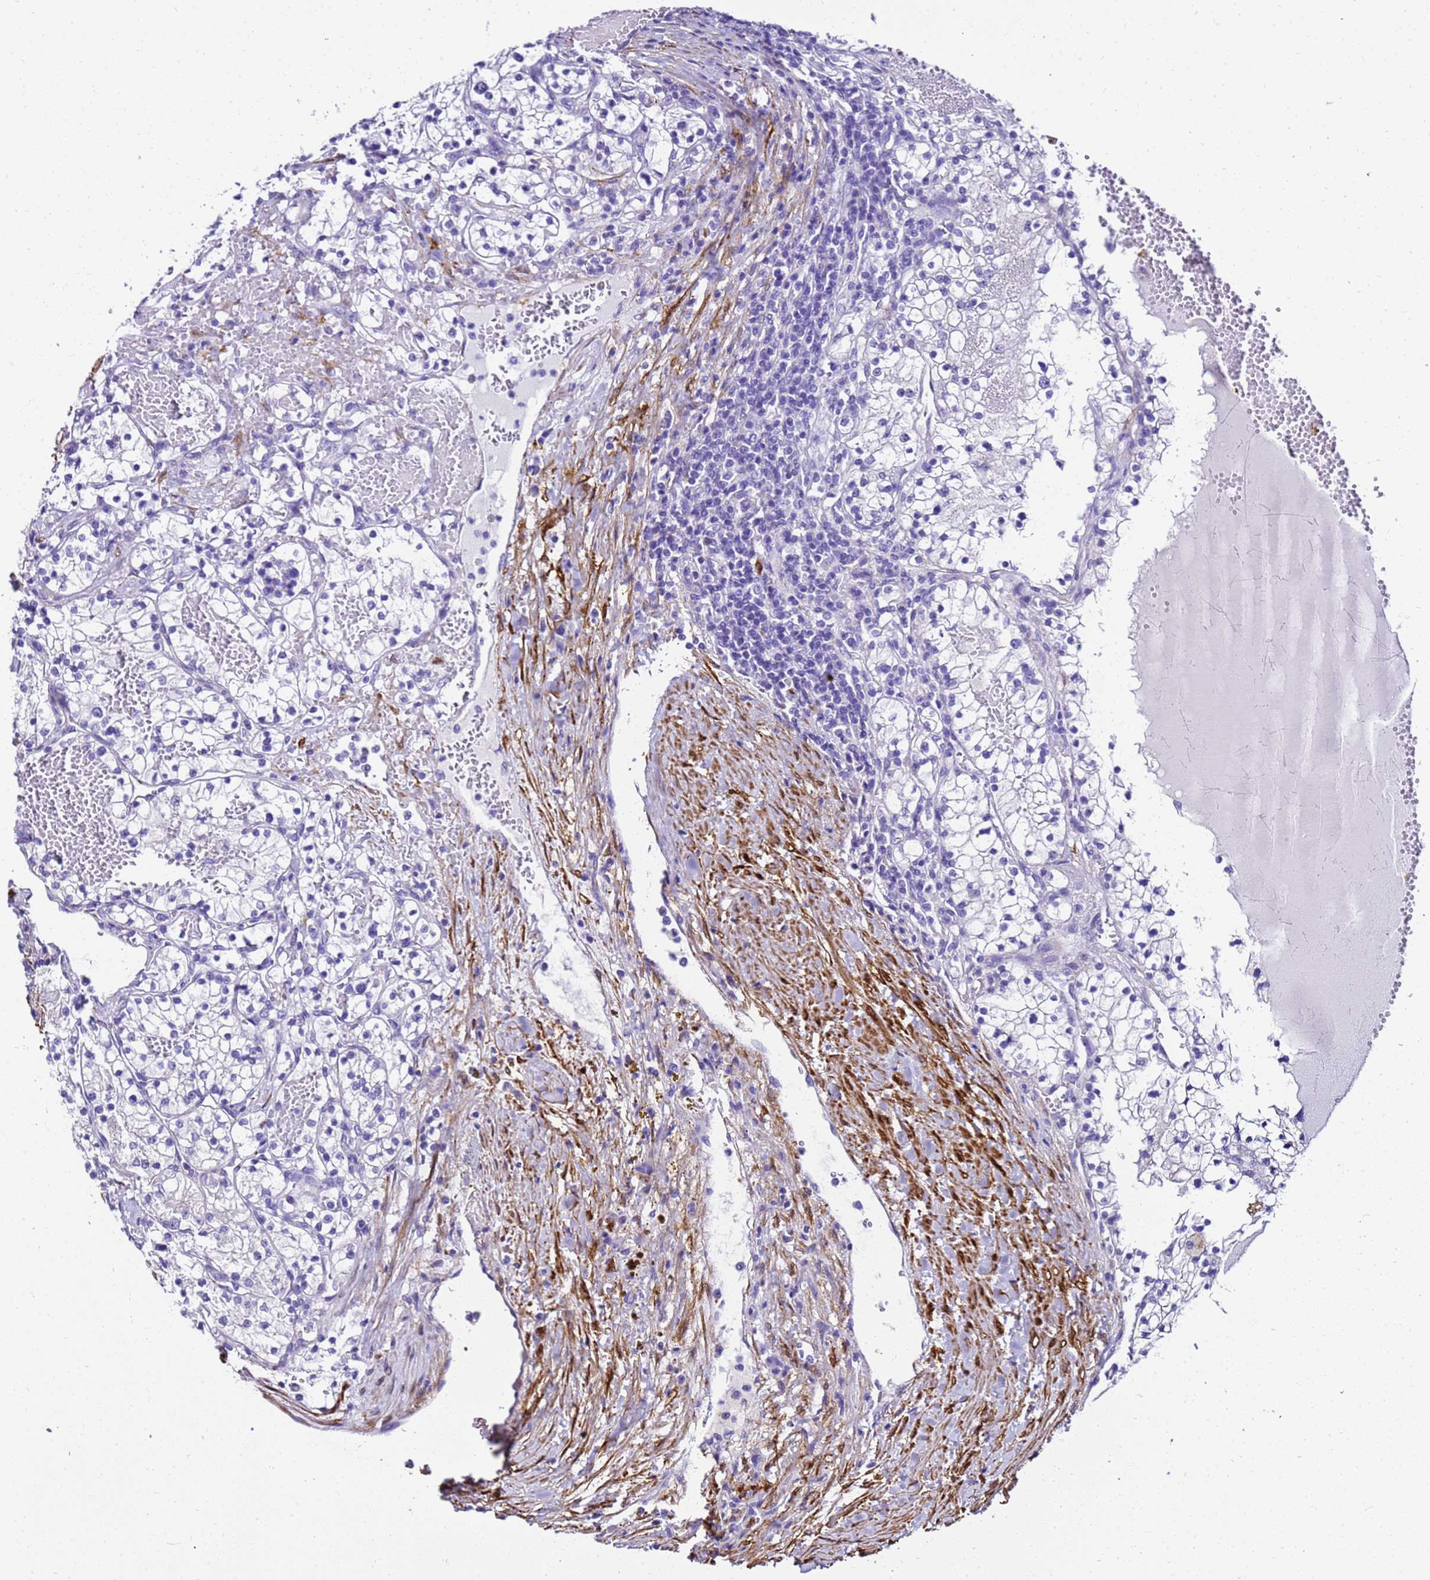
{"staining": {"intensity": "negative", "quantity": "none", "location": "none"}, "tissue": "renal cancer", "cell_type": "Tumor cells", "image_type": "cancer", "snomed": [{"axis": "morphology", "description": "Normal tissue, NOS"}, {"axis": "morphology", "description": "Adenocarcinoma, NOS"}, {"axis": "topography", "description": "Kidney"}], "caption": "The immunohistochemistry micrograph has no significant expression in tumor cells of renal cancer tissue.", "gene": "HSPB6", "patient": {"sex": "male", "age": 68}}